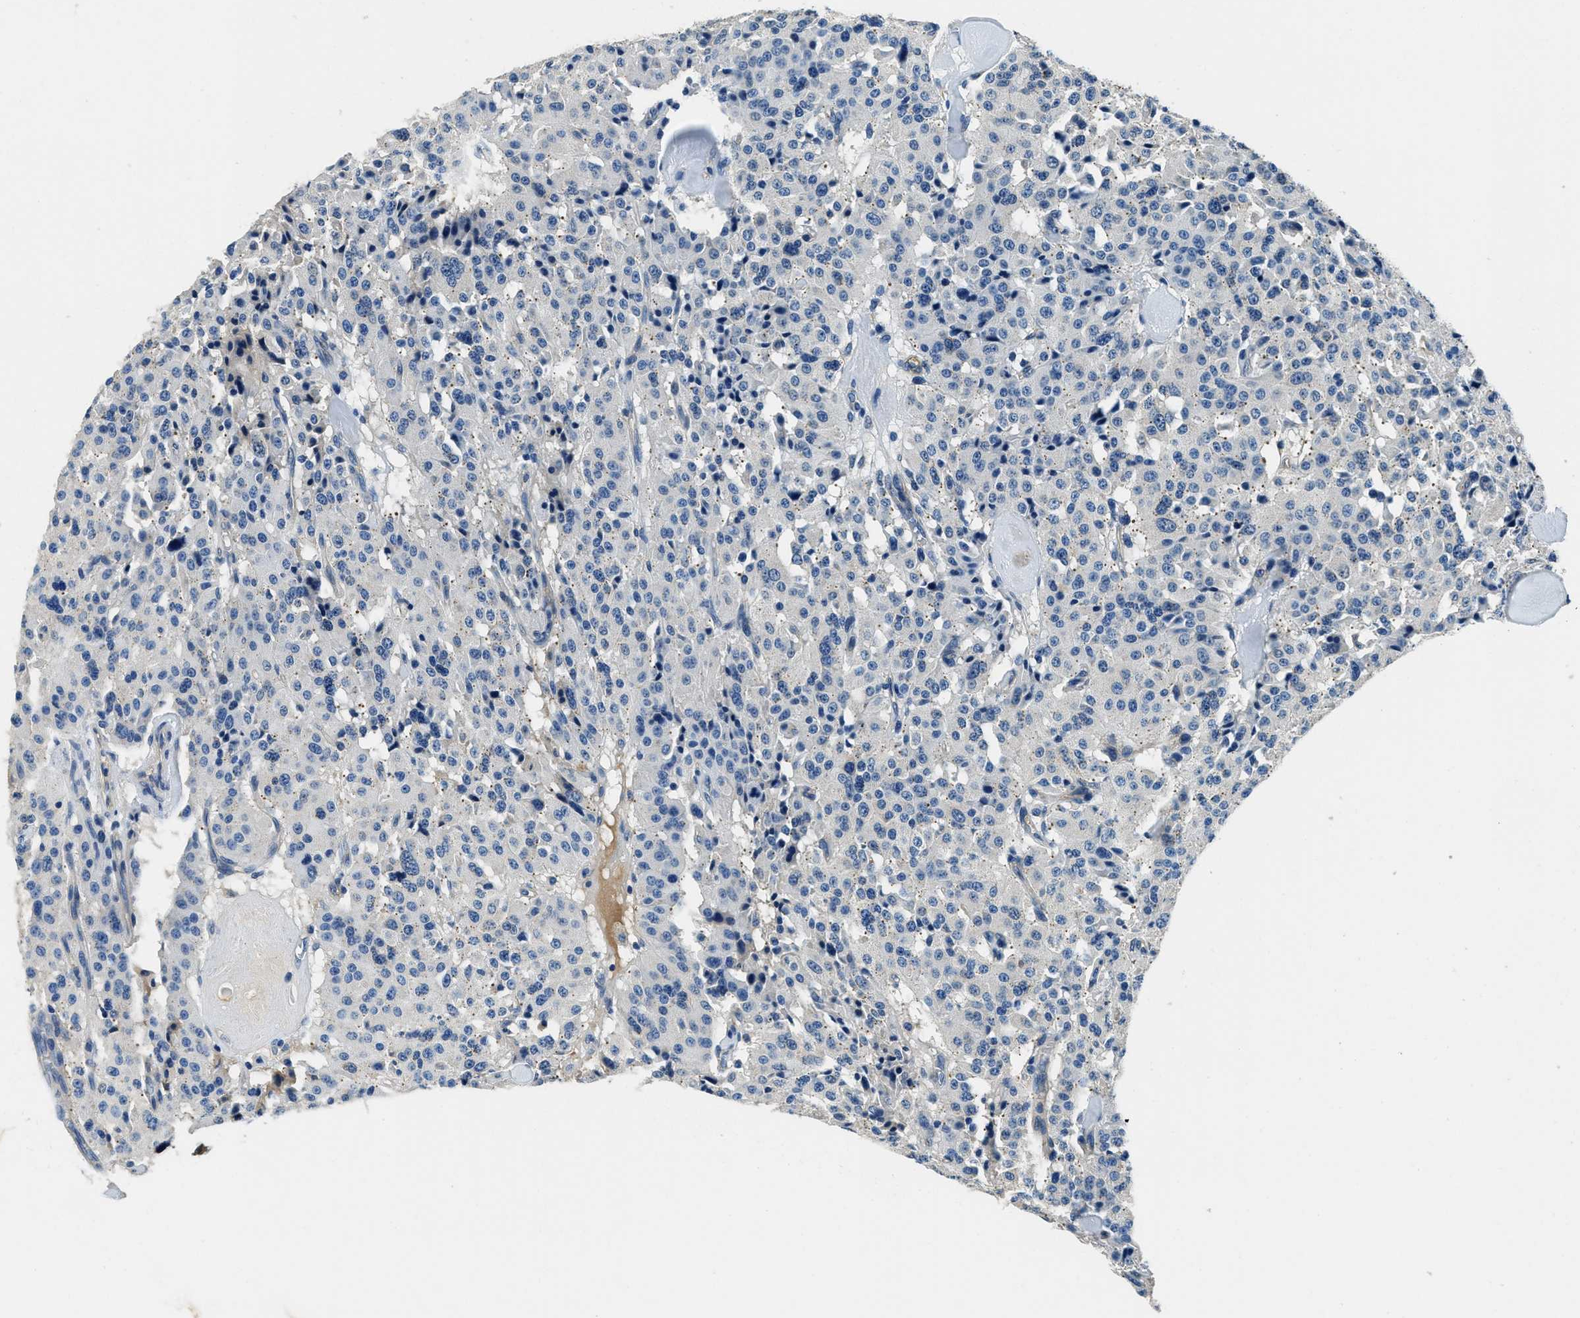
{"staining": {"intensity": "negative", "quantity": "none", "location": "none"}, "tissue": "carcinoid", "cell_type": "Tumor cells", "image_type": "cancer", "snomed": [{"axis": "morphology", "description": "Carcinoid, malignant, NOS"}, {"axis": "topography", "description": "Lung"}], "caption": "An IHC histopathology image of malignant carcinoid is shown. There is no staining in tumor cells of malignant carcinoid.", "gene": "TMEM186", "patient": {"sex": "male", "age": 30}}